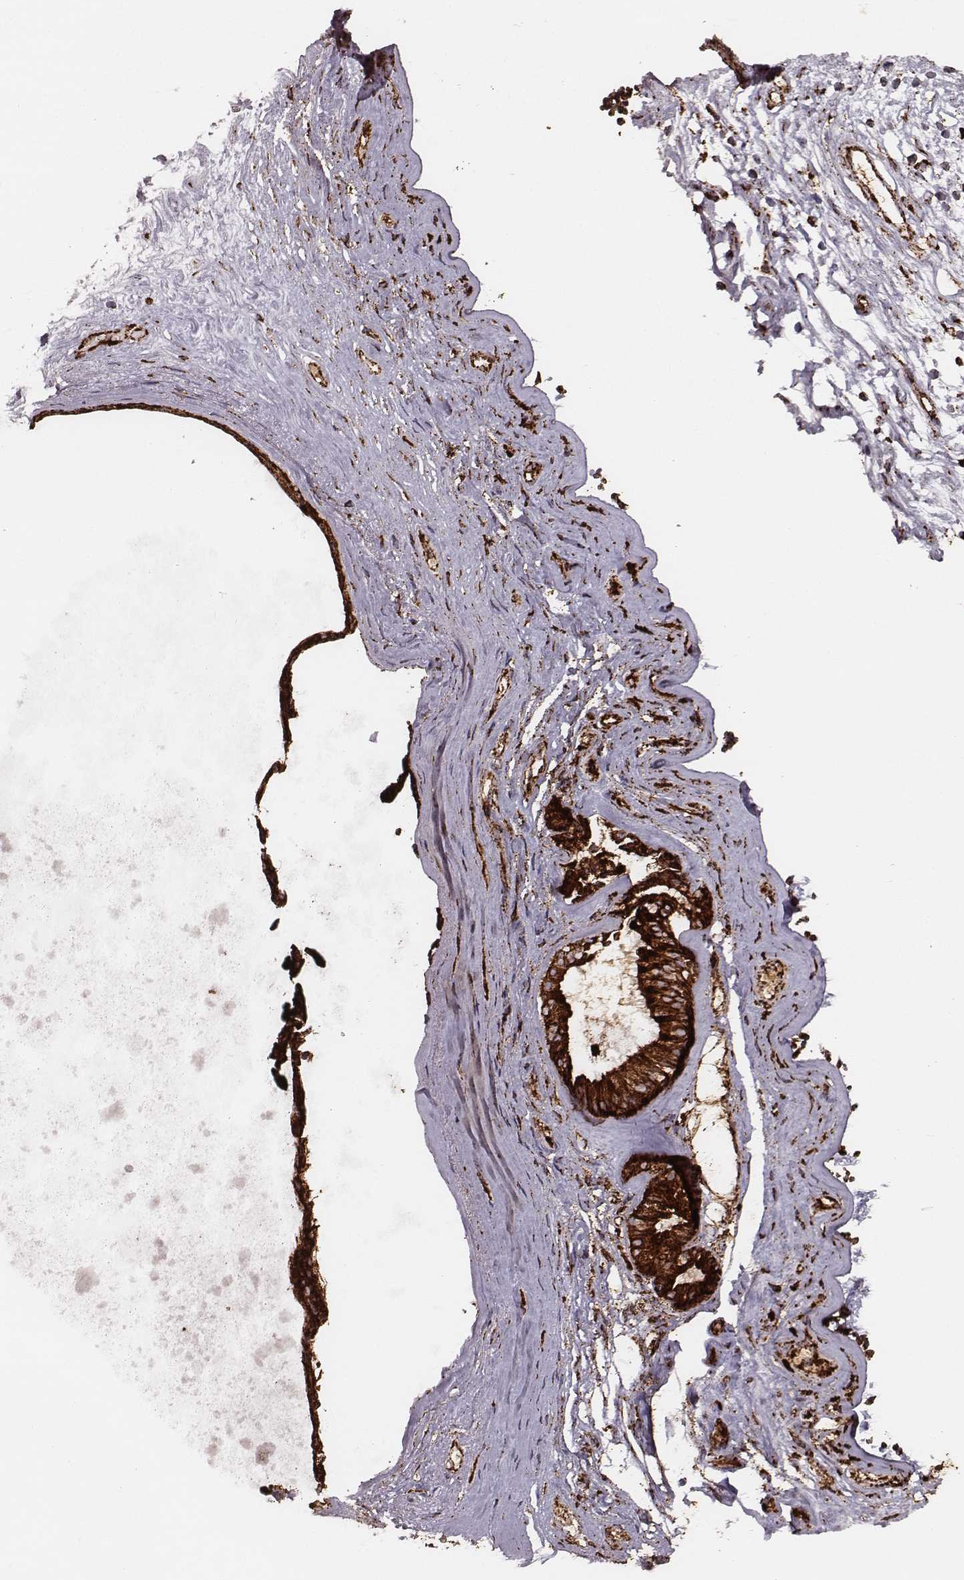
{"staining": {"intensity": "strong", "quantity": ">75%", "location": "cytoplasmic/membranous"}, "tissue": "nasopharynx", "cell_type": "Respiratory epithelial cells", "image_type": "normal", "snomed": [{"axis": "morphology", "description": "Normal tissue, NOS"}, {"axis": "topography", "description": "Nasopharynx"}], "caption": "Immunohistochemical staining of unremarkable nasopharynx demonstrates high levels of strong cytoplasmic/membranous staining in approximately >75% of respiratory epithelial cells.", "gene": "TUFM", "patient": {"sex": "female", "age": 85}}